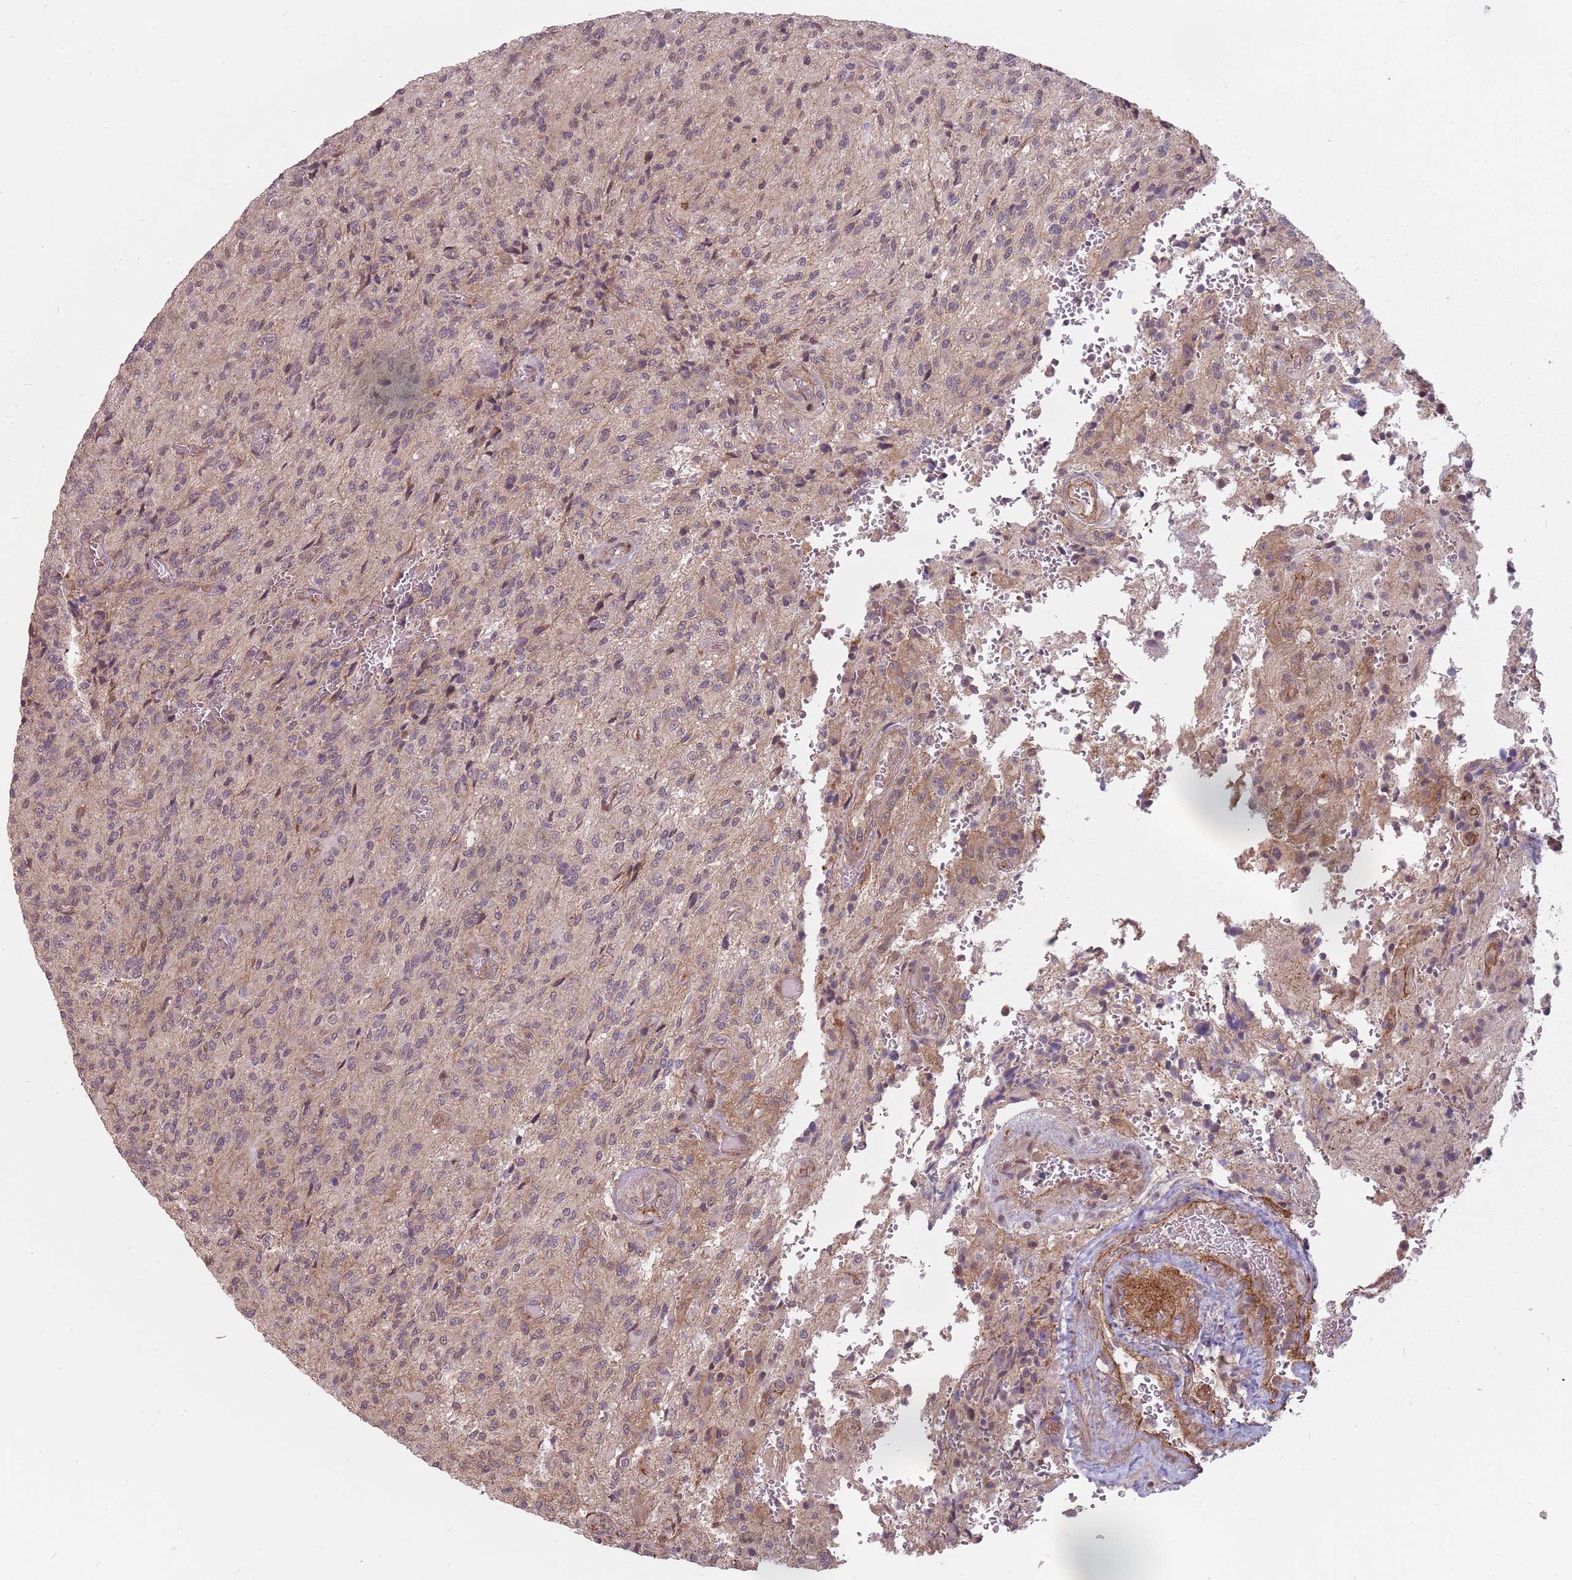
{"staining": {"intensity": "weak", "quantity": "<25%", "location": "cytoplasmic/membranous"}, "tissue": "glioma", "cell_type": "Tumor cells", "image_type": "cancer", "snomed": [{"axis": "morphology", "description": "Normal tissue, NOS"}, {"axis": "morphology", "description": "Glioma, malignant, High grade"}, {"axis": "topography", "description": "Cerebral cortex"}], "caption": "Tumor cells show no significant protein expression in high-grade glioma (malignant).", "gene": "PPP1R14C", "patient": {"sex": "male", "age": 56}}